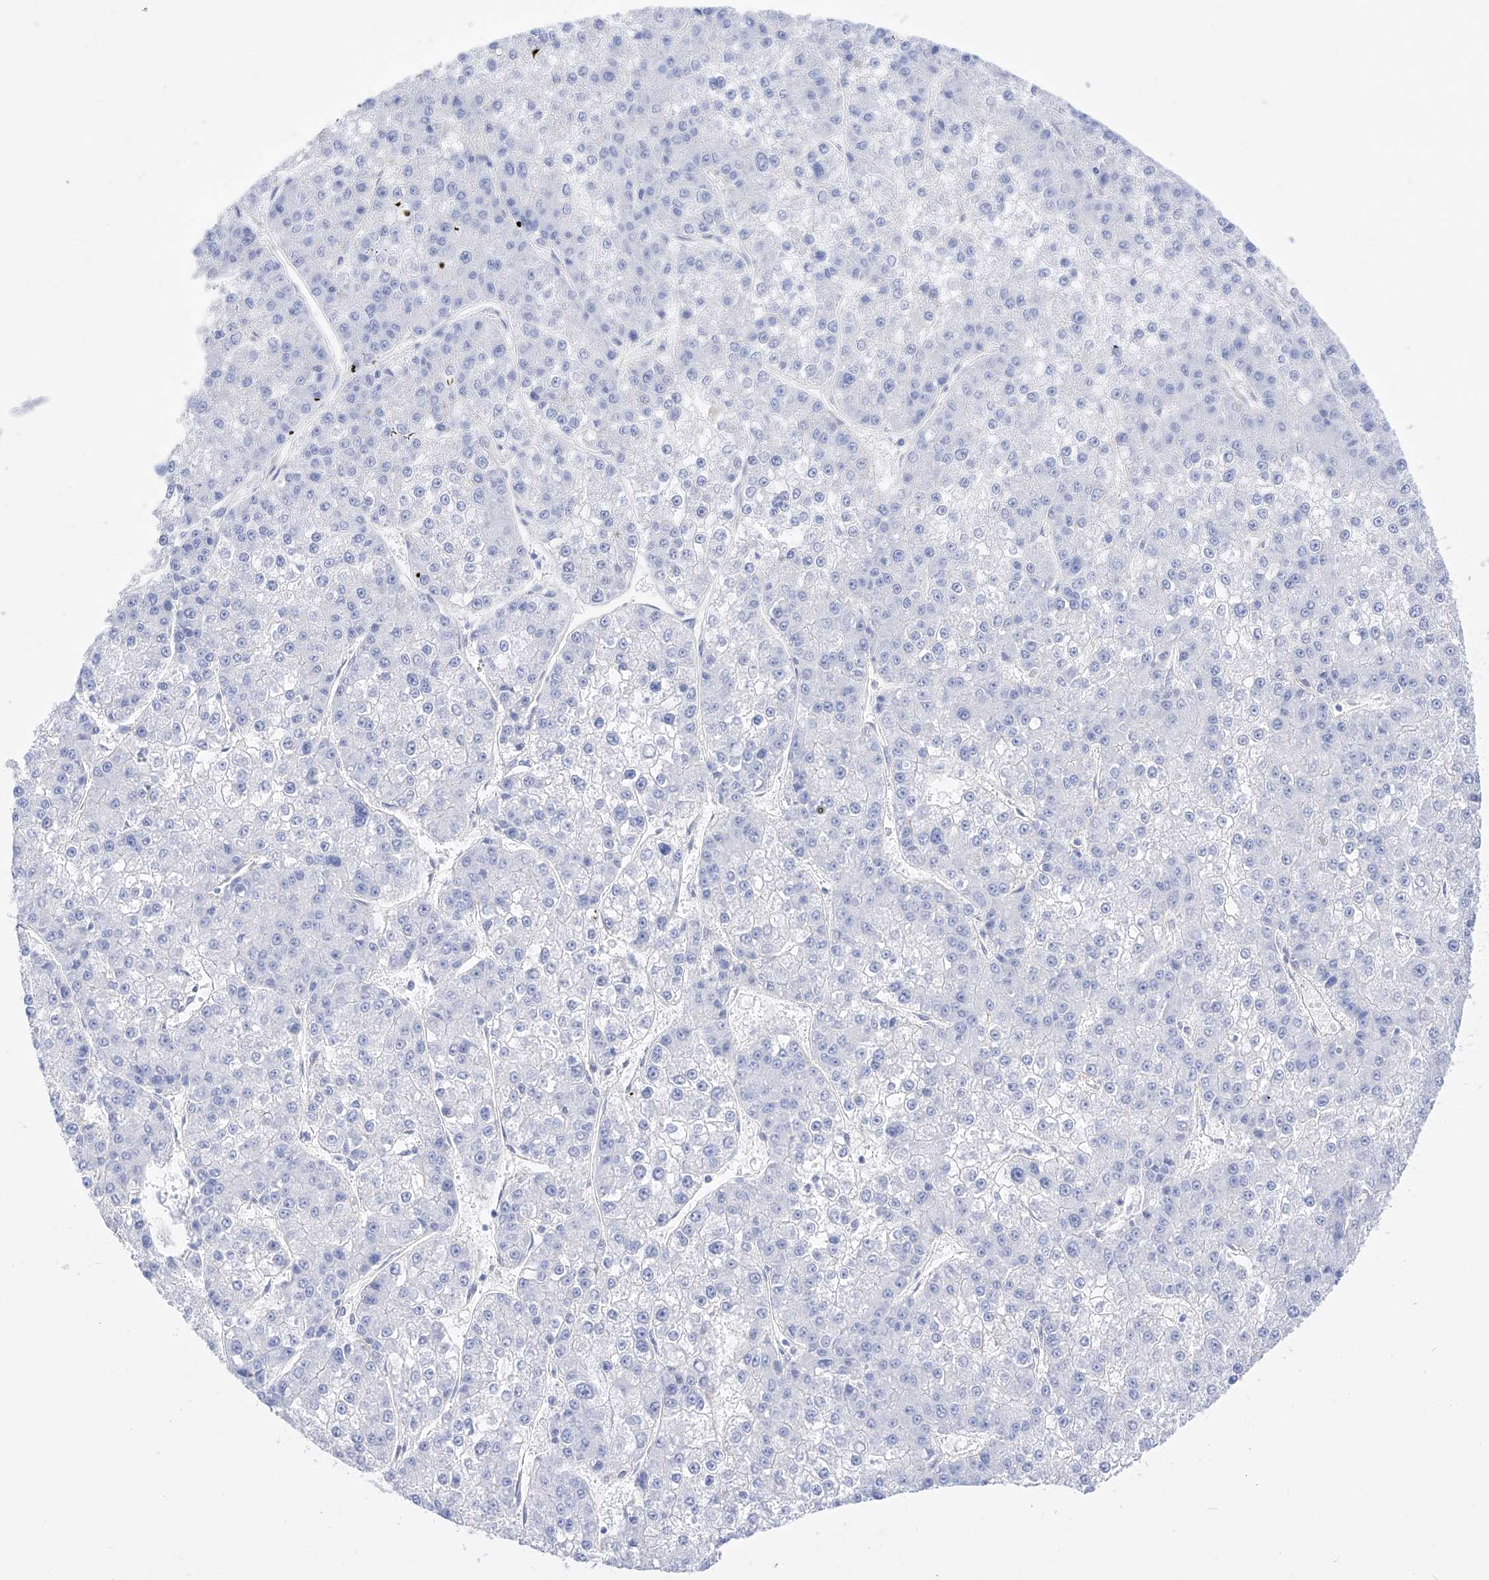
{"staining": {"intensity": "negative", "quantity": "none", "location": "none"}, "tissue": "liver cancer", "cell_type": "Tumor cells", "image_type": "cancer", "snomed": [{"axis": "morphology", "description": "Carcinoma, Hepatocellular, NOS"}, {"axis": "topography", "description": "Liver"}], "caption": "Protein analysis of liver cancer reveals no significant positivity in tumor cells.", "gene": "ZNF653", "patient": {"sex": "female", "age": 73}}